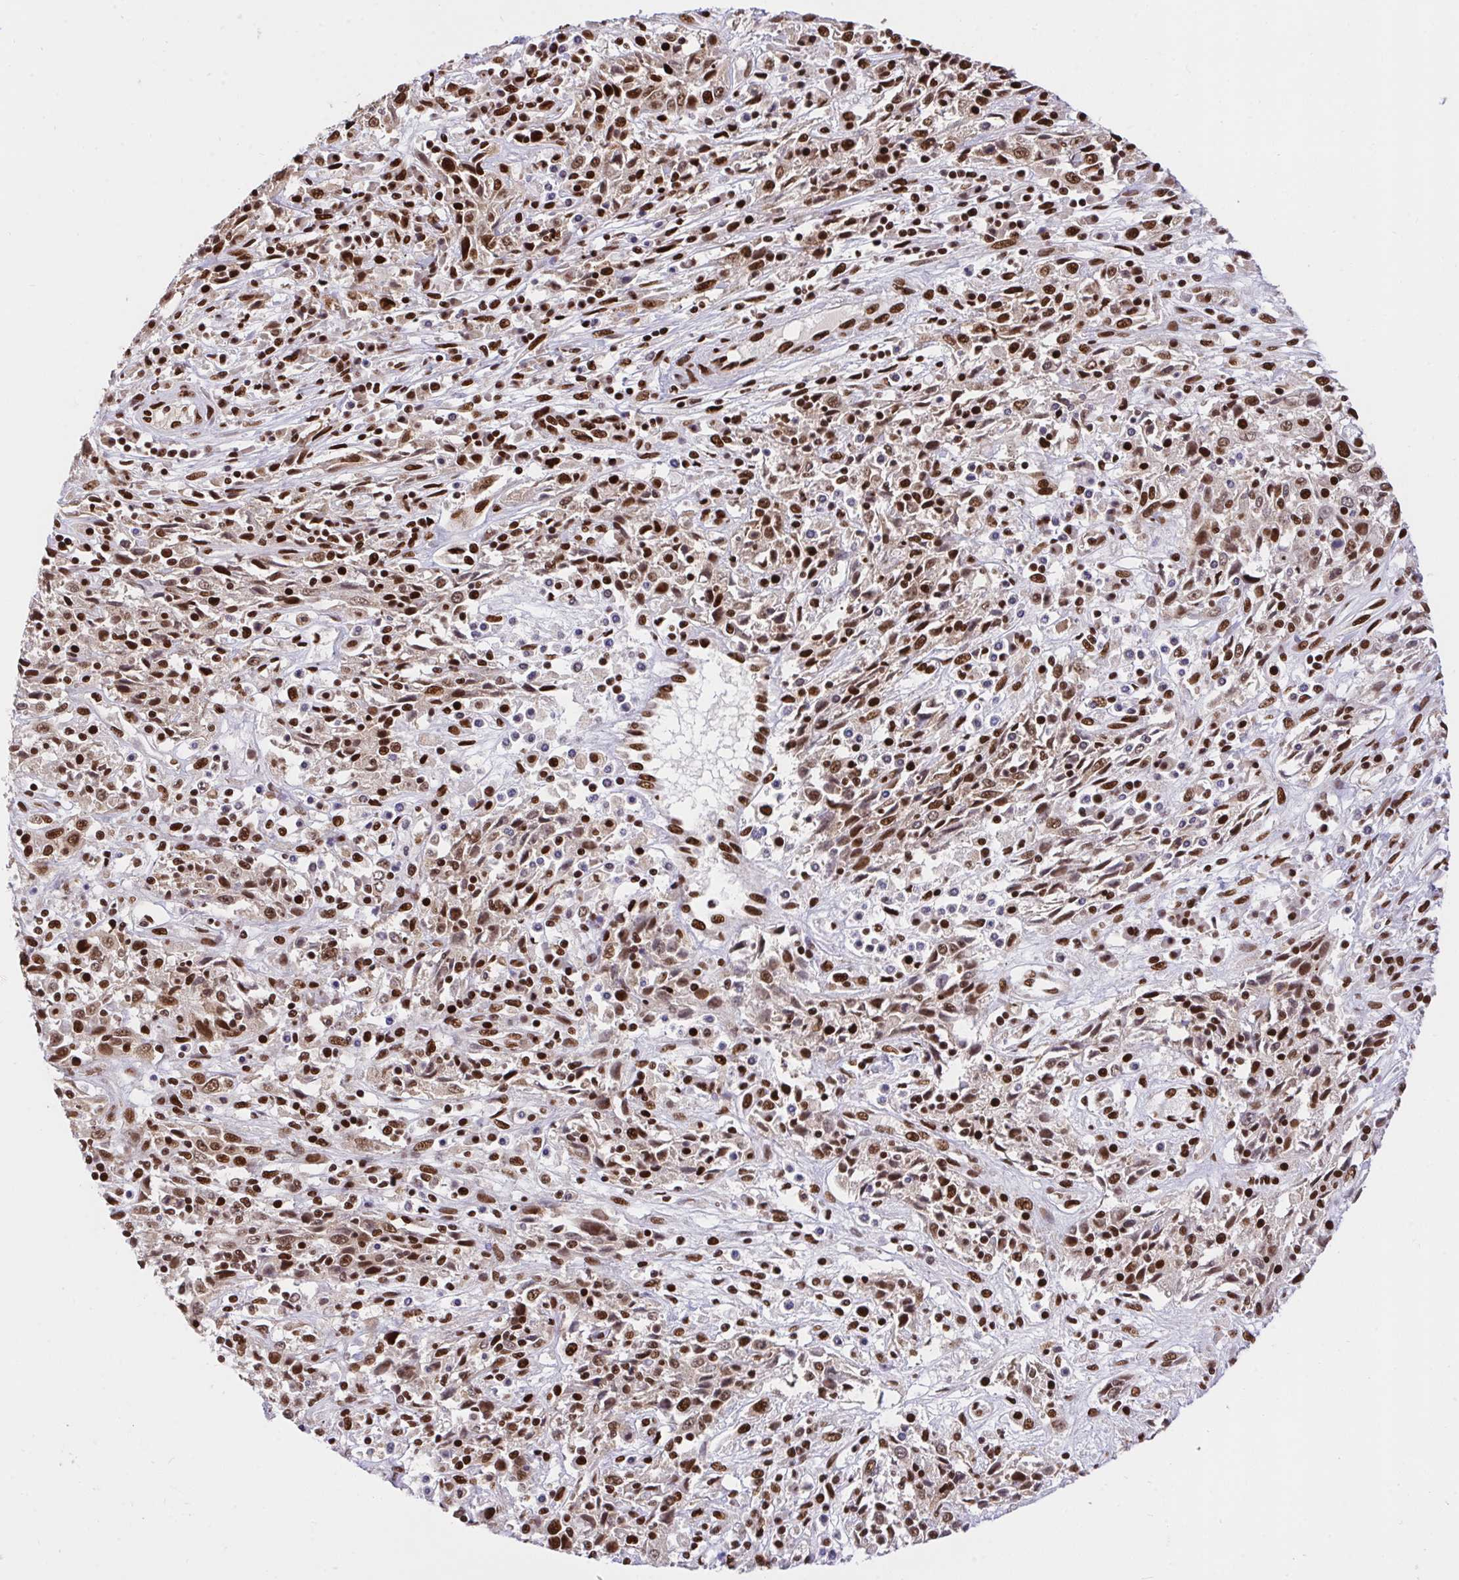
{"staining": {"intensity": "strong", "quantity": ">75%", "location": "nuclear"}, "tissue": "cervical cancer", "cell_type": "Tumor cells", "image_type": "cancer", "snomed": [{"axis": "morphology", "description": "Adenocarcinoma, NOS"}, {"axis": "topography", "description": "Cervix"}], "caption": "Adenocarcinoma (cervical) stained with DAB IHC reveals high levels of strong nuclear staining in approximately >75% of tumor cells.", "gene": "HNRNPL", "patient": {"sex": "female", "age": 40}}